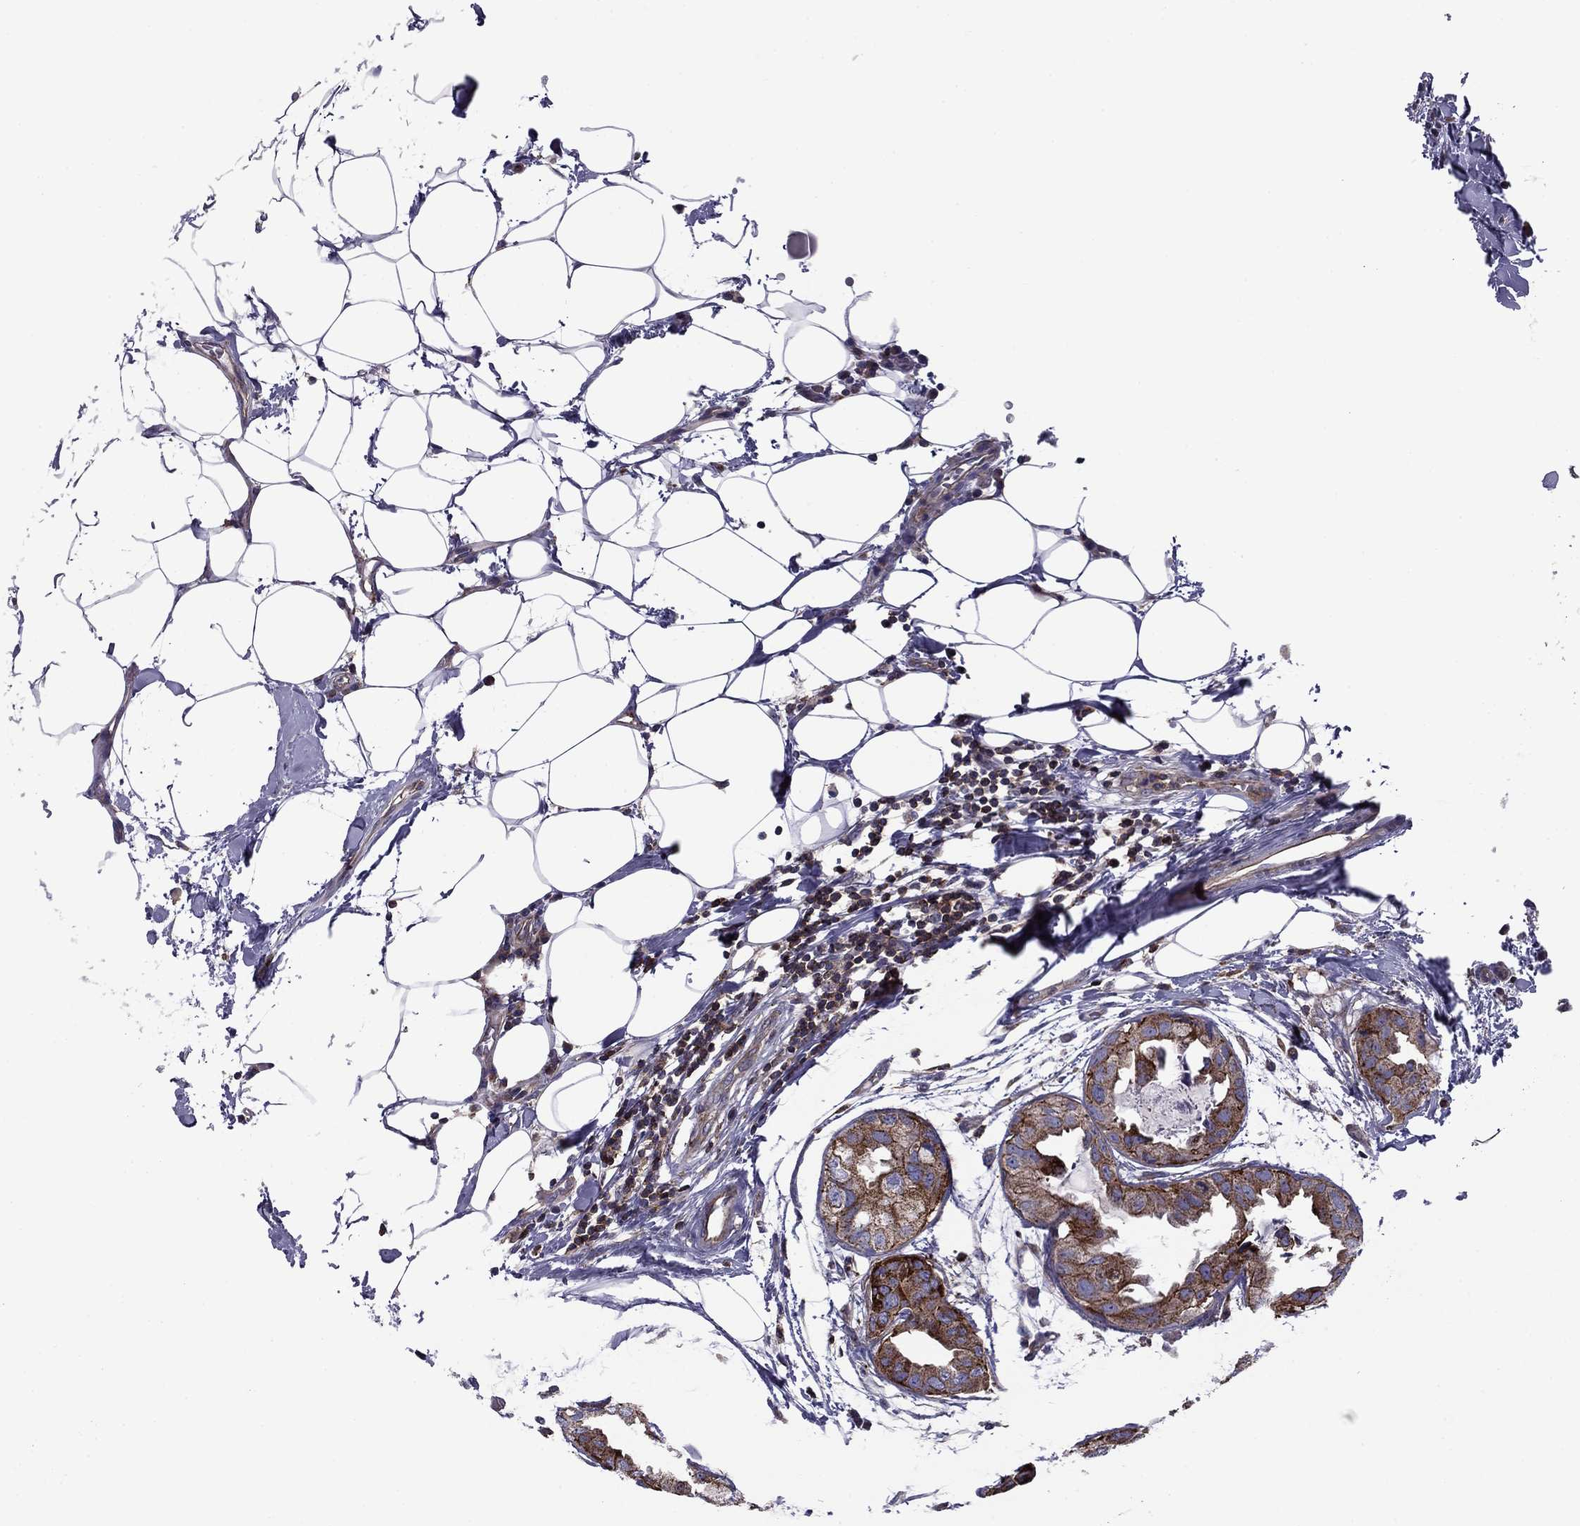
{"staining": {"intensity": "strong", "quantity": "<25%", "location": "cytoplasmic/membranous"}, "tissue": "breast cancer", "cell_type": "Tumor cells", "image_type": "cancer", "snomed": [{"axis": "morphology", "description": "Normal tissue, NOS"}, {"axis": "morphology", "description": "Duct carcinoma"}, {"axis": "topography", "description": "Breast"}], "caption": "A medium amount of strong cytoplasmic/membranous expression is identified in about <25% of tumor cells in breast cancer tissue.", "gene": "ALG6", "patient": {"sex": "female", "age": 40}}